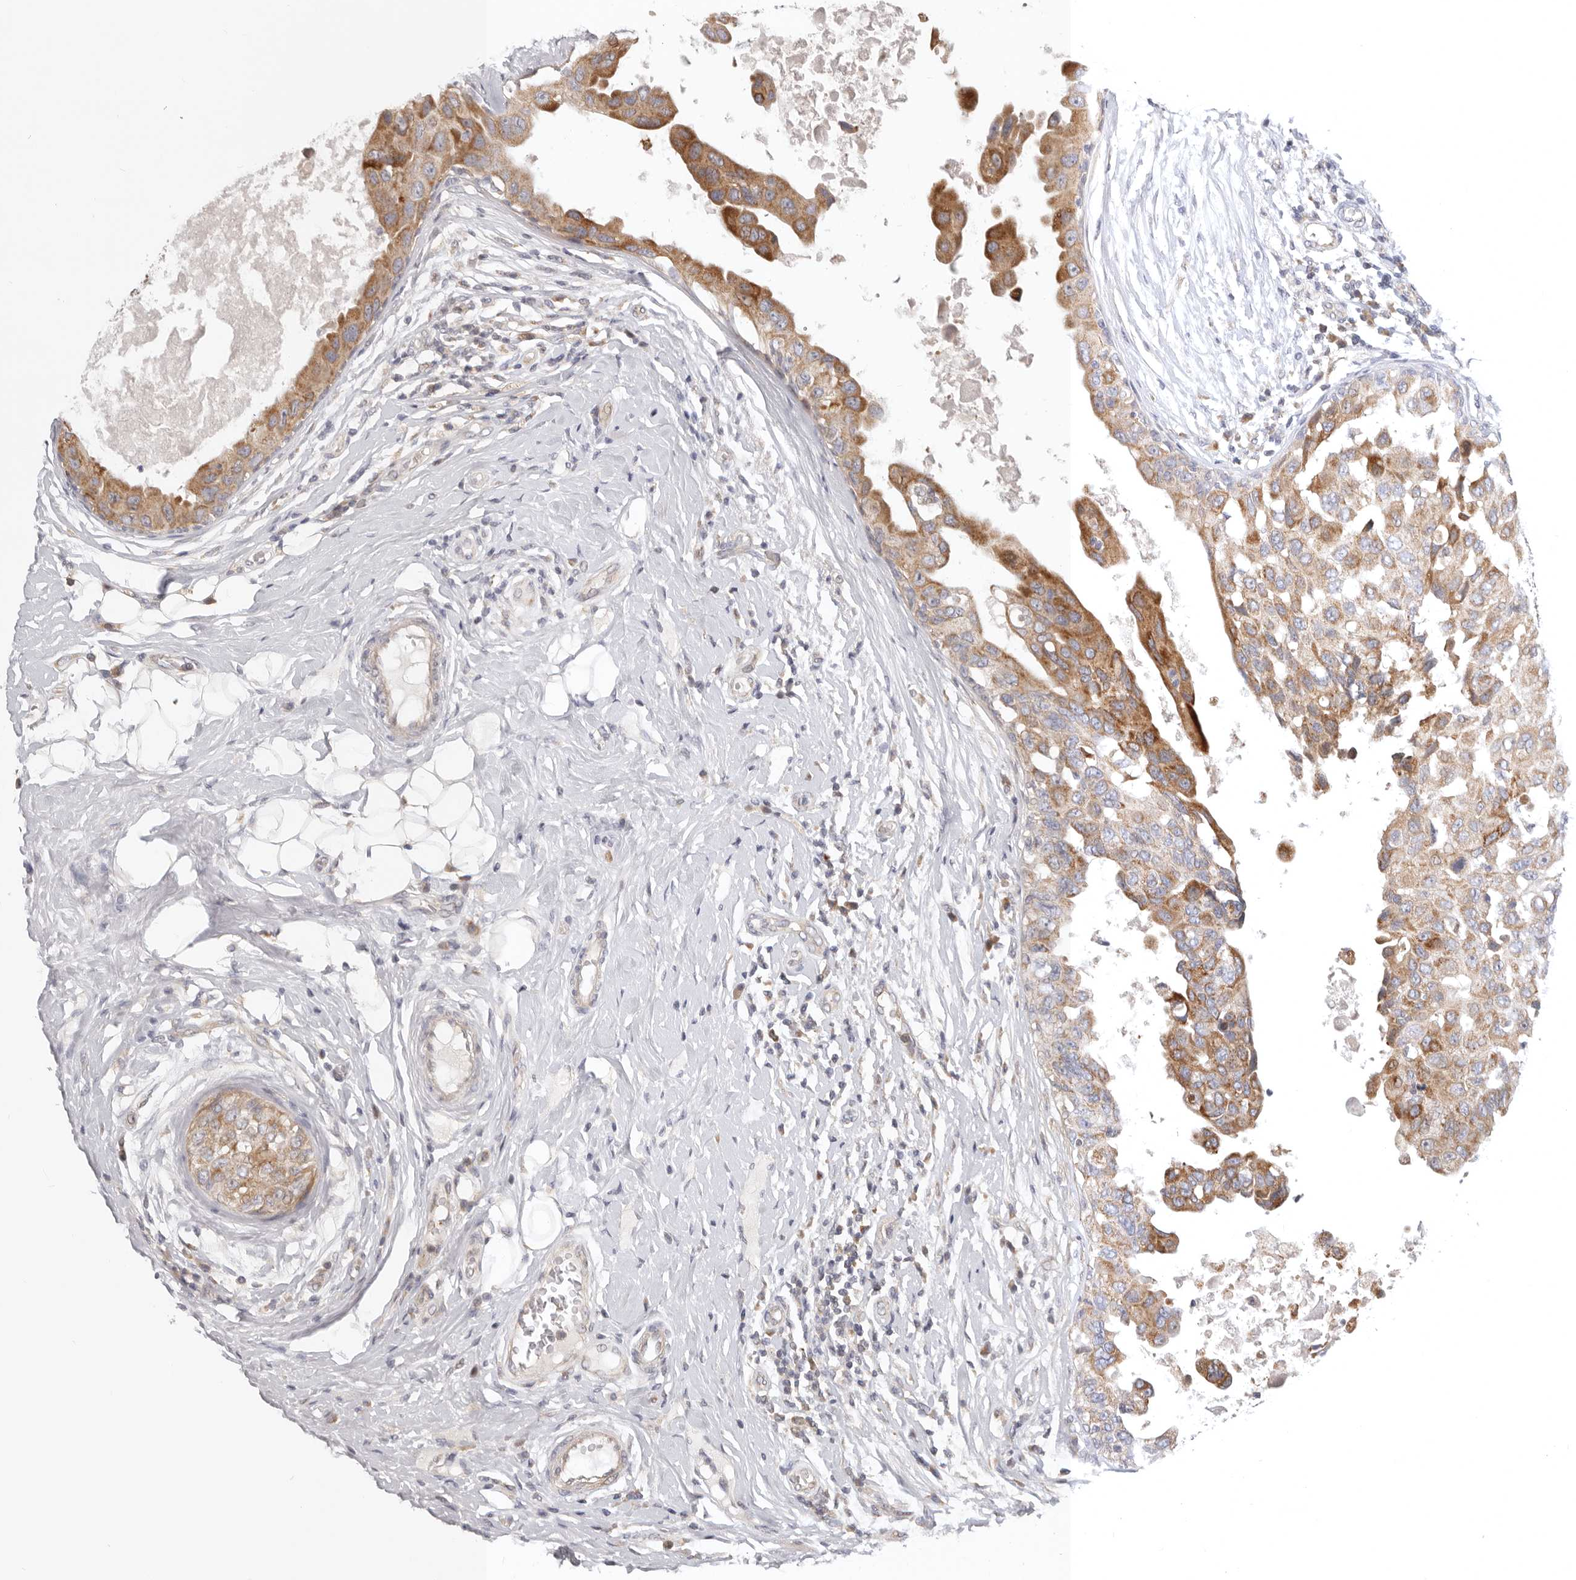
{"staining": {"intensity": "moderate", "quantity": ">75%", "location": "cytoplasmic/membranous"}, "tissue": "breast cancer", "cell_type": "Tumor cells", "image_type": "cancer", "snomed": [{"axis": "morphology", "description": "Duct carcinoma"}, {"axis": "topography", "description": "Breast"}], "caption": "A medium amount of moderate cytoplasmic/membranous expression is appreciated in about >75% of tumor cells in breast cancer (invasive ductal carcinoma) tissue.", "gene": "TFB2M", "patient": {"sex": "female", "age": 27}}